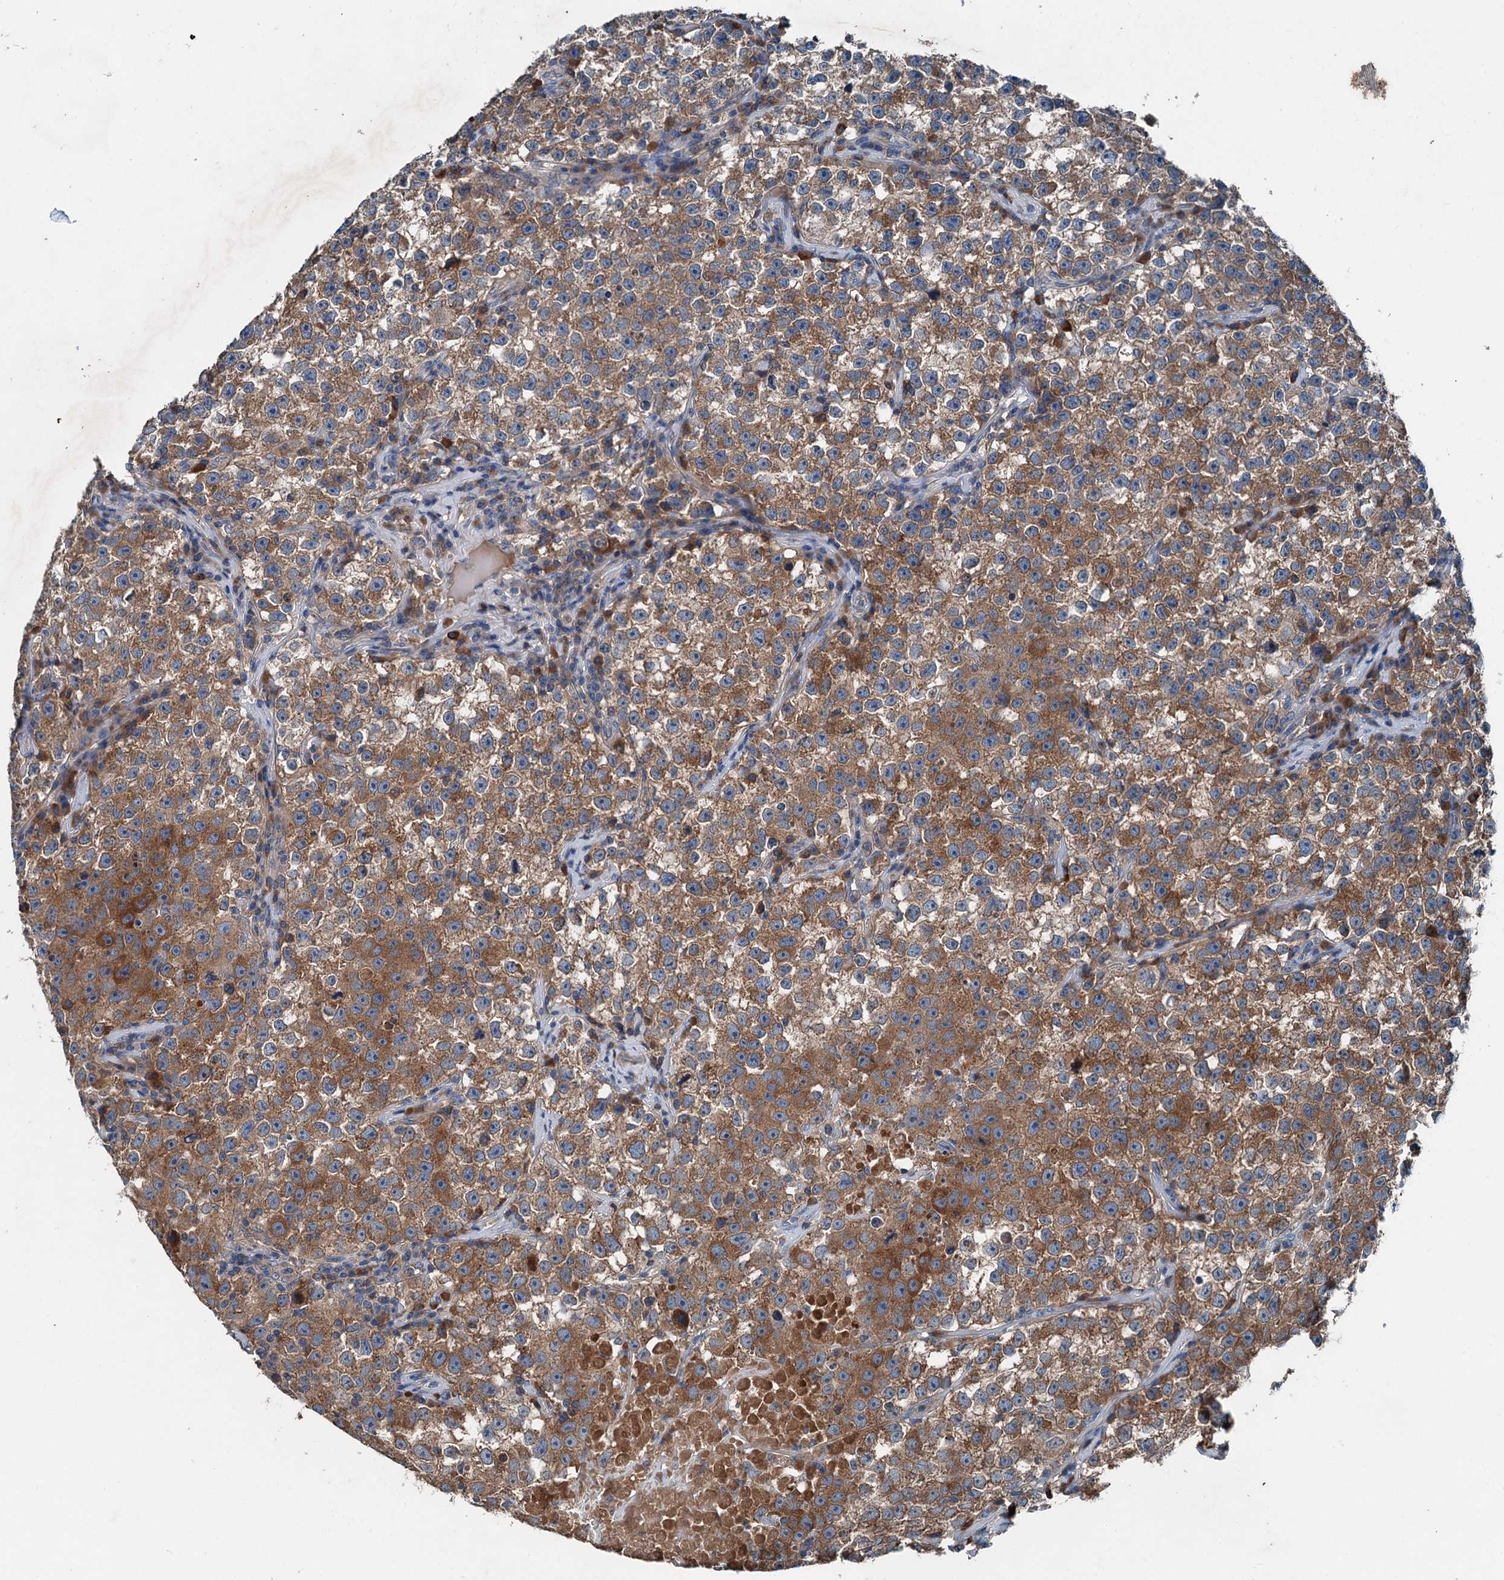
{"staining": {"intensity": "moderate", "quantity": ">75%", "location": "cytoplasmic/membranous"}, "tissue": "testis cancer", "cell_type": "Tumor cells", "image_type": "cancer", "snomed": [{"axis": "morphology", "description": "Seminoma, NOS"}, {"axis": "topography", "description": "Testis"}], "caption": "This histopathology image demonstrates IHC staining of testis cancer, with medium moderate cytoplasmic/membranous positivity in approximately >75% of tumor cells.", "gene": "PDSS1", "patient": {"sex": "male", "age": 22}}